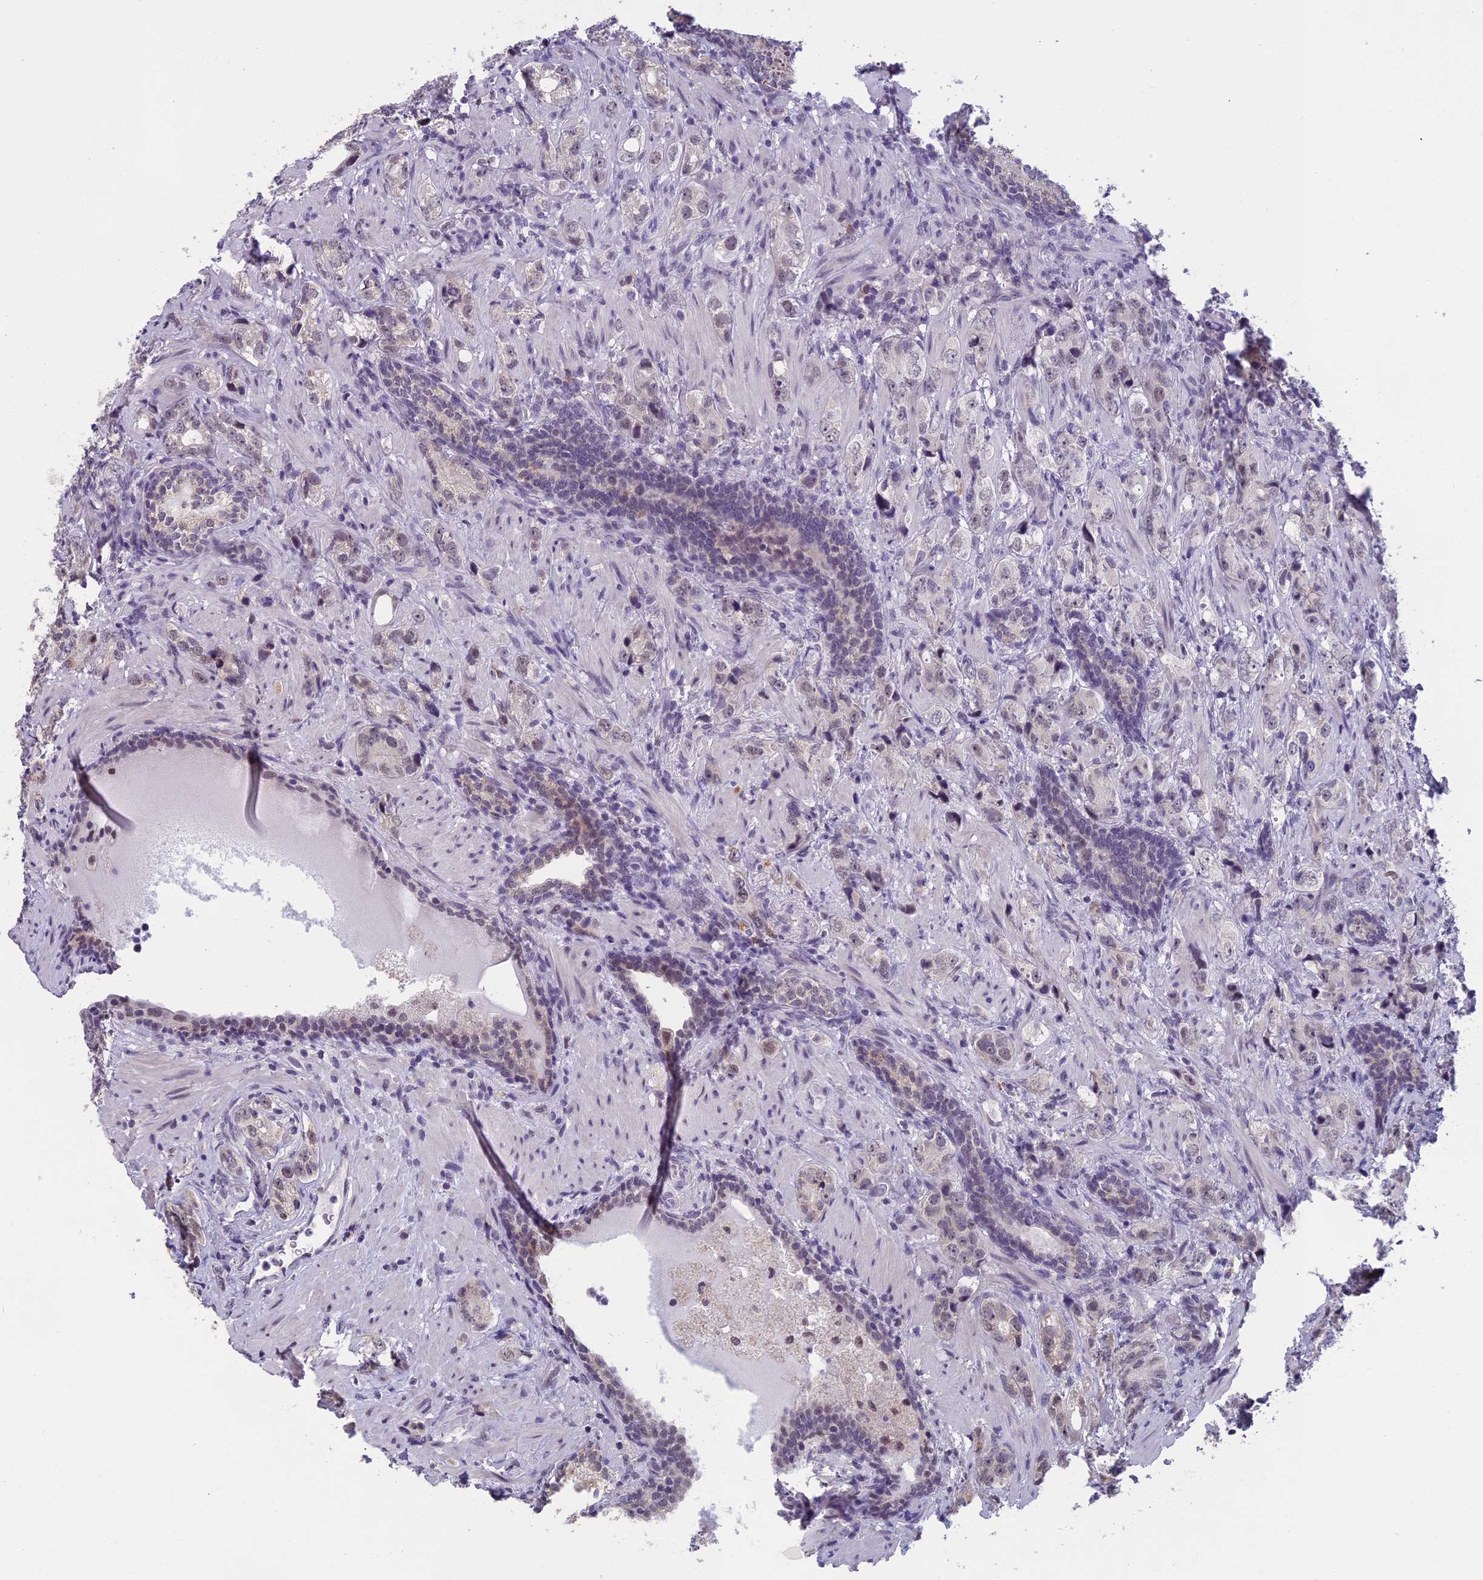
{"staining": {"intensity": "negative", "quantity": "none", "location": "none"}, "tissue": "prostate cancer", "cell_type": "Tumor cells", "image_type": "cancer", "snomed": [{"axis": "morphology", "description": "Adenocarcinoma, High grade"}, {"axis": "topography", "description": "Prostate"}], "caption": "DAB (3,3'-diaminobenzidine) immunohistochemical staining of human prostate high-grade adenocarcinoma shows no significant positivity in tumor cells.", "gene": "MORF4L1", "patient": {"sex": "male", "age": 63}}